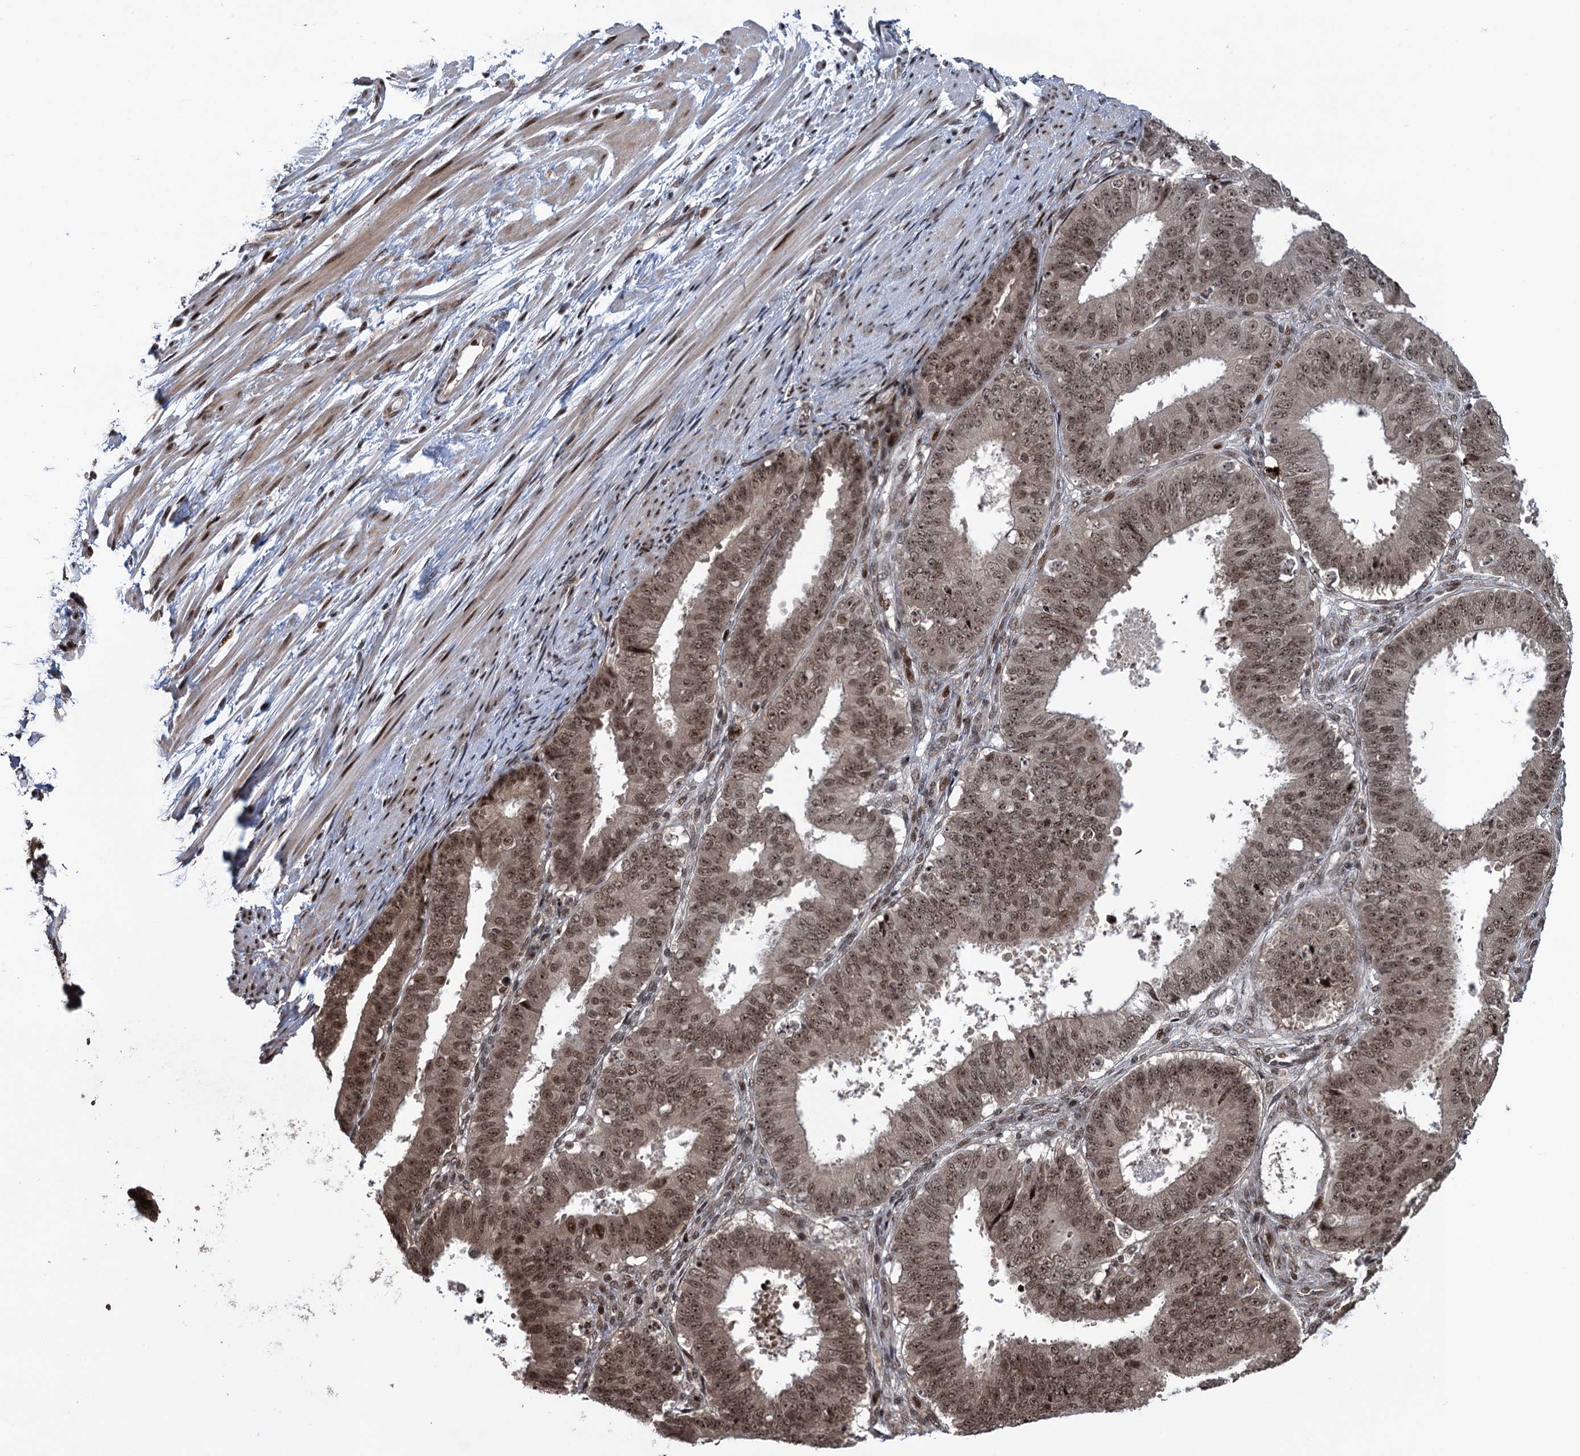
{"staining": {"intensity": "moderate", "quantity": ">75%", "location": "cytoplasmic/membranous,nuclear"}, "tissue": "ovarian cancer", "cell_type": "Tumor cells", "image_type": "cancer", "snomed": [{"axis": "morphology", "description": "Carcinoma, endometroid"}, {"axis": "topography", "description": "Appendix"}, {"axis": "topography", "description": "Ovary"}], "caption": "About >75% of tumor cells in human endometroid carcinoma (ovarian) reveal moderate cytoplasmic/membranous and nuclear protein expression as visualized by brown immunohistochemical staining.", "gene": "ZNF169", "patient": {"sex": "female", "age": 42}}